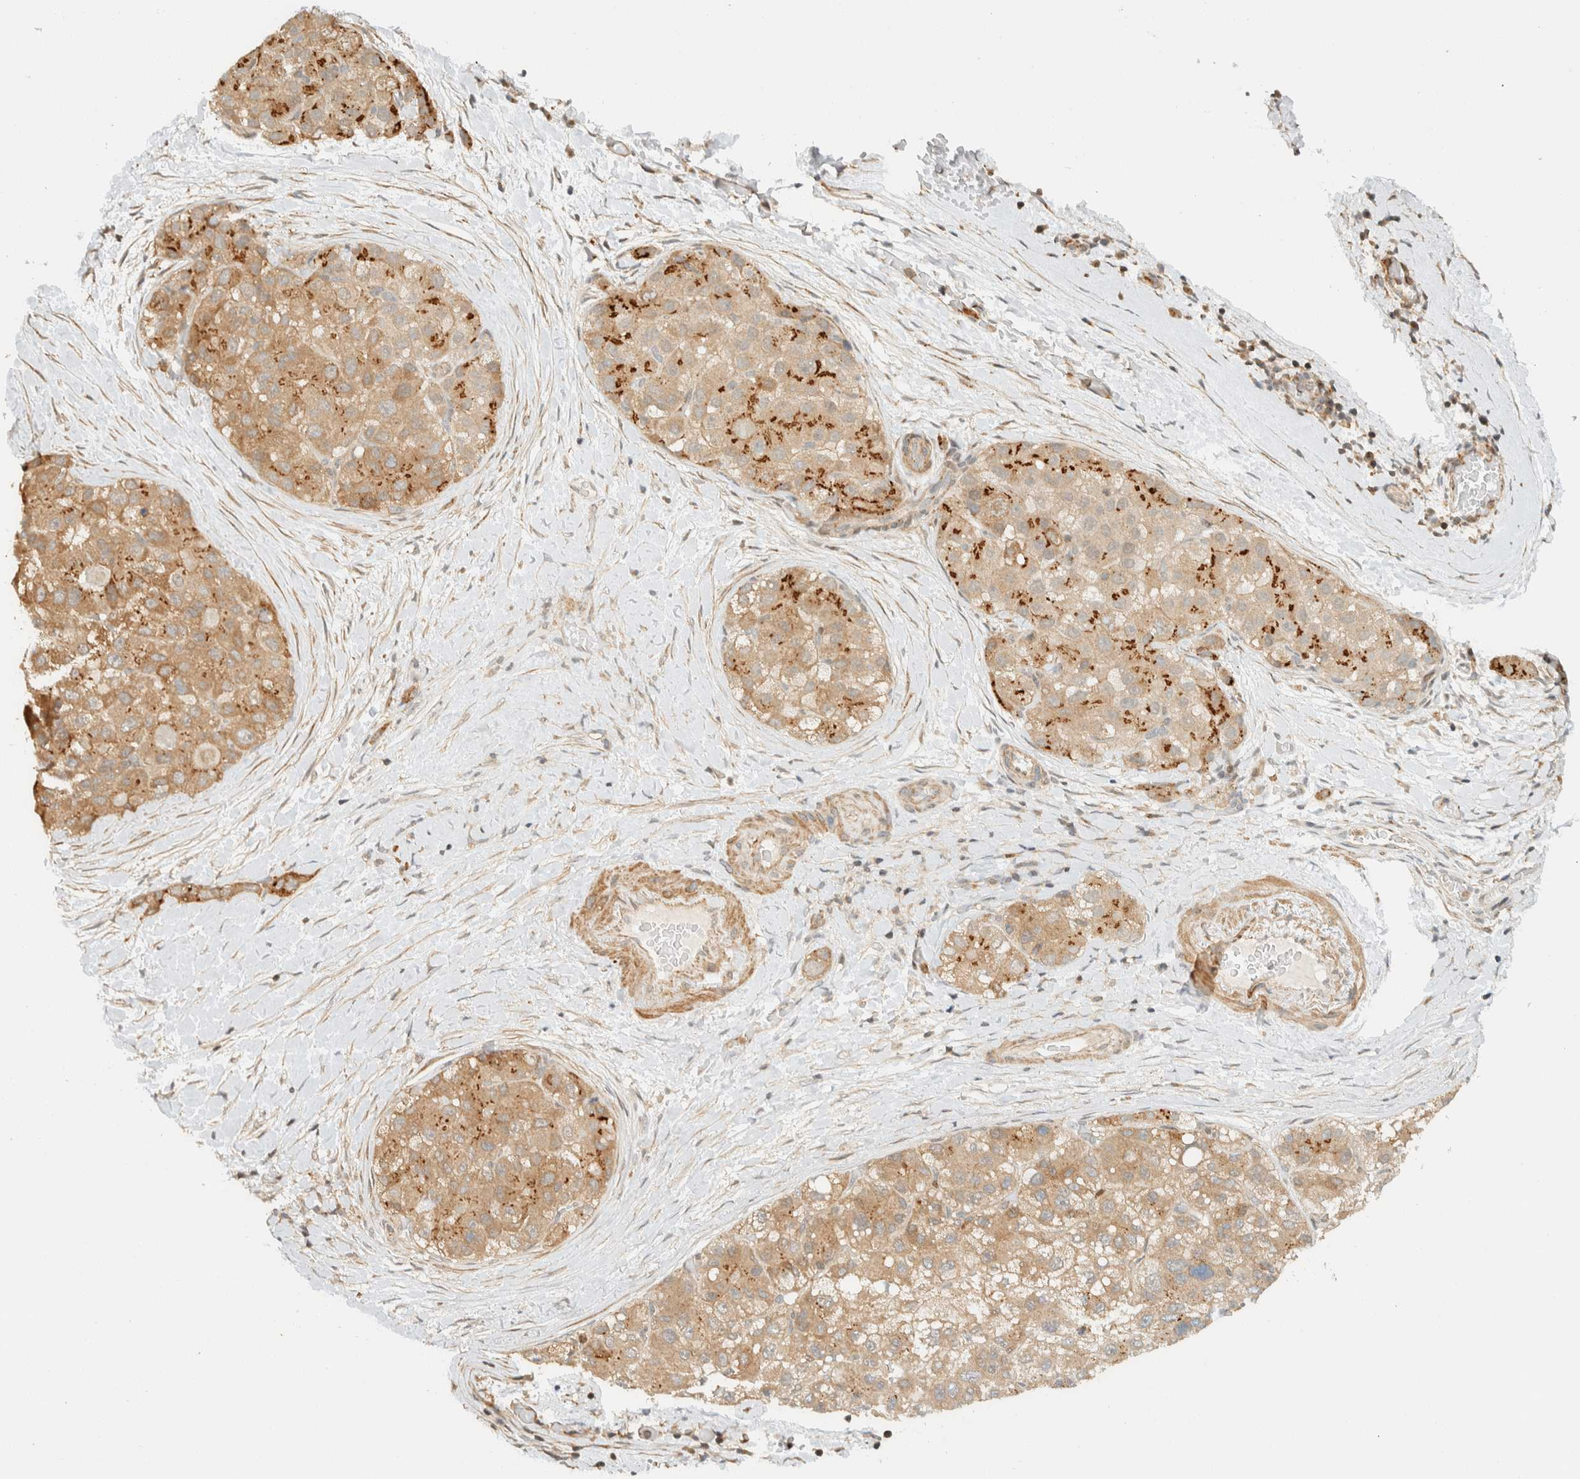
{"staining": {"intensity": "moderate", "quantity": ">75%", "location": "cytoplasmic/membranous"}, "tissue": "liver cancer", "cell_type": "Tumor cells", "image_type": "cancer", "snomed": [{"axis": "morphology", "description": "Carcinoma, Hepatocellular, NOS"}, {"axis": "topography", "description": "Liver"}], "caption": "A brown stain highlights moderate cytoplasmic/membranous expression of a protein in human hepatocellular carcinoma (liver) tumor cells.", "gene": "ARFGEF1", "patient": {"sex": "male", "age": 80}}